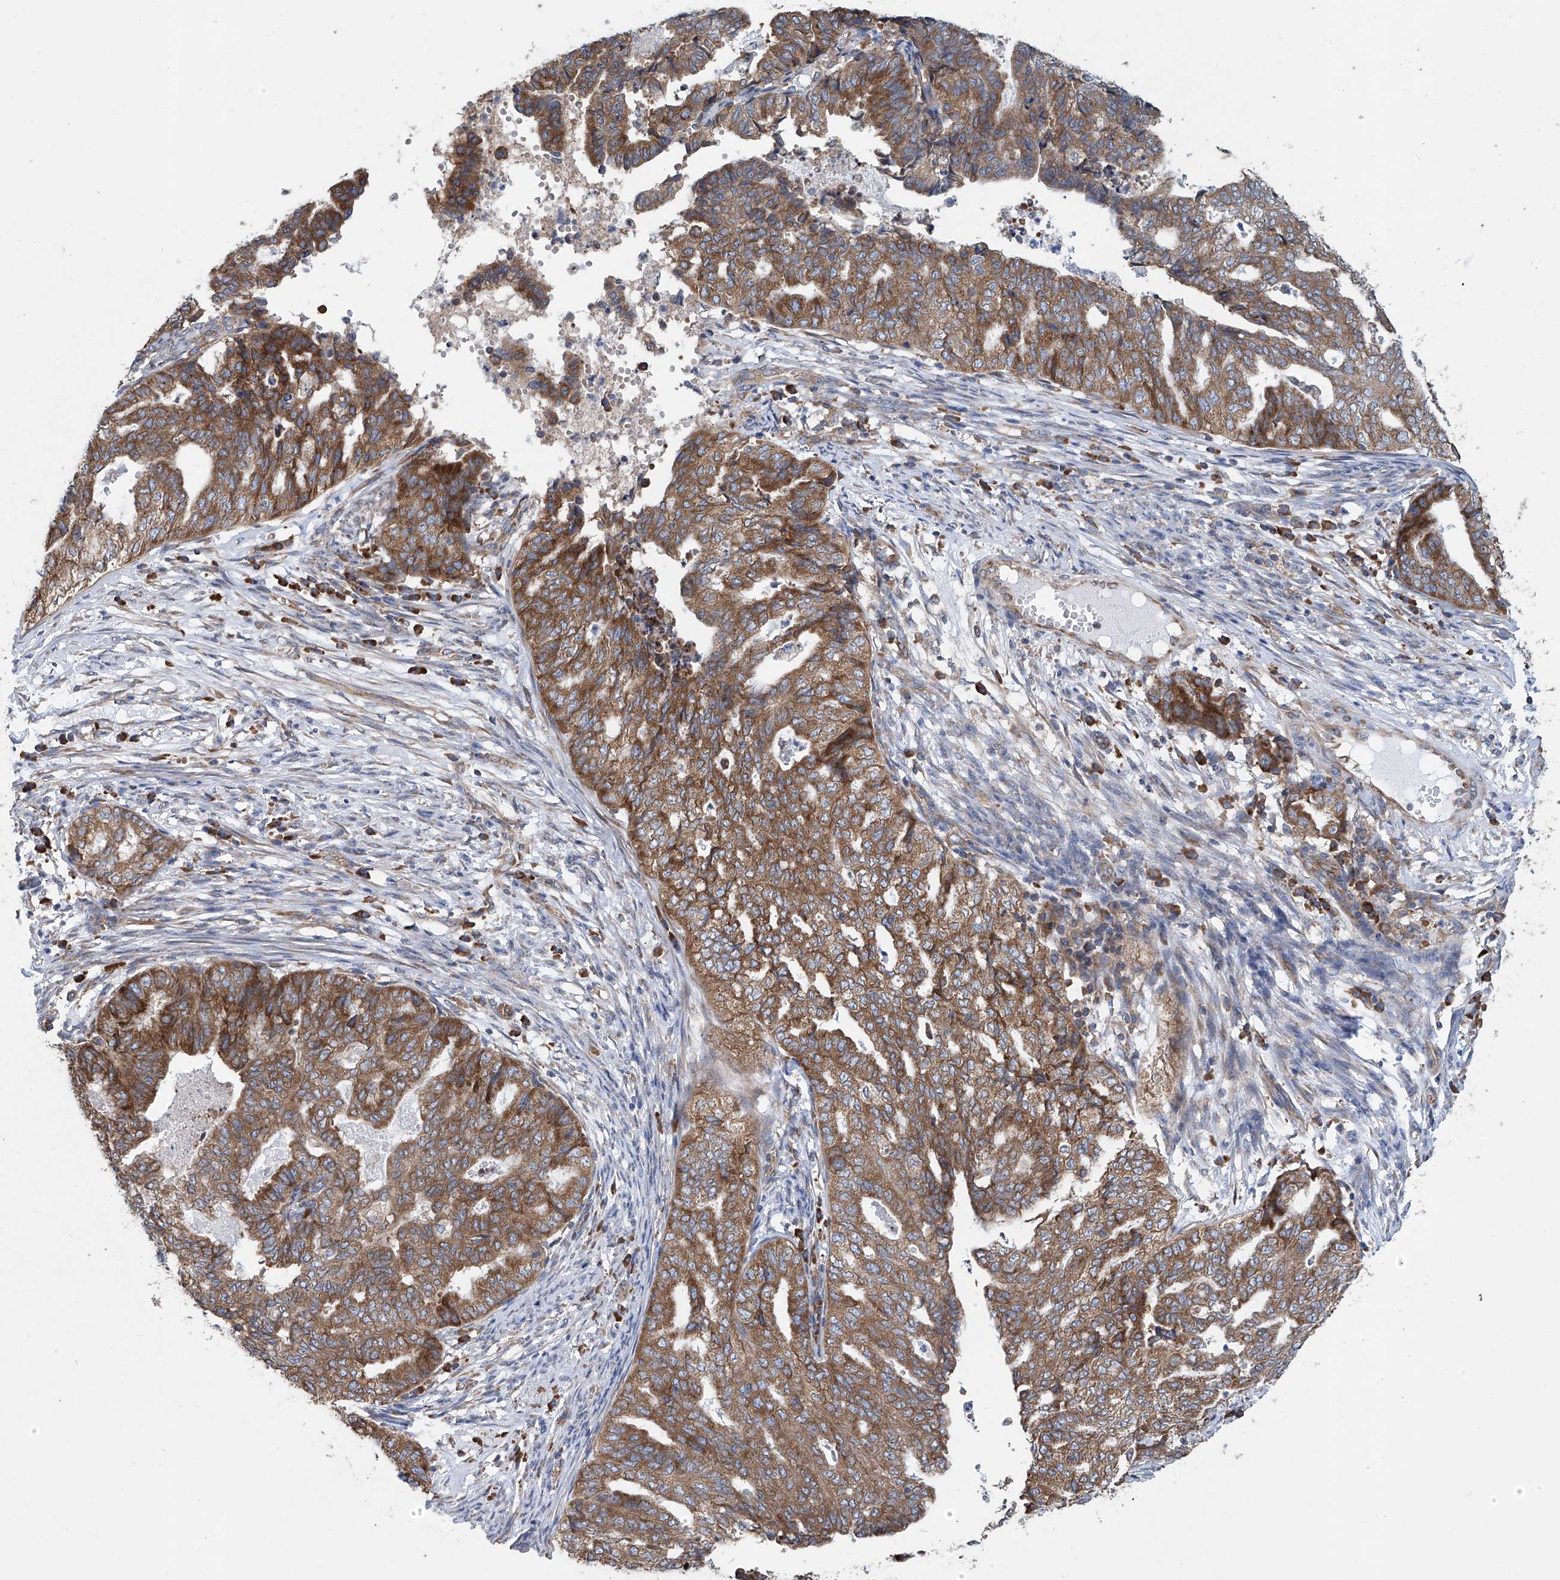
{"staining": {"intensity": "moderate", "quantity": ">75%", "location": "cytoplasmic/membranous"}, "tissue": "endometrial cancer", "cell_type": "Tumor cells", "image_type": "cancer", "snomed": [{"axis": "morphology", "description": "Adenocarcinoma, NOS"}, {"axis": "topography", "description": "Endometrium"}], "caption": "Human endometrial adenocarcinoma stained for a protein (brown) demonstrates moderate cytoplasmic/membranous positive staining in about >75% of tumor cells.", "gene": "SENP2", "patient": {"sex": "female", "age": 79}}